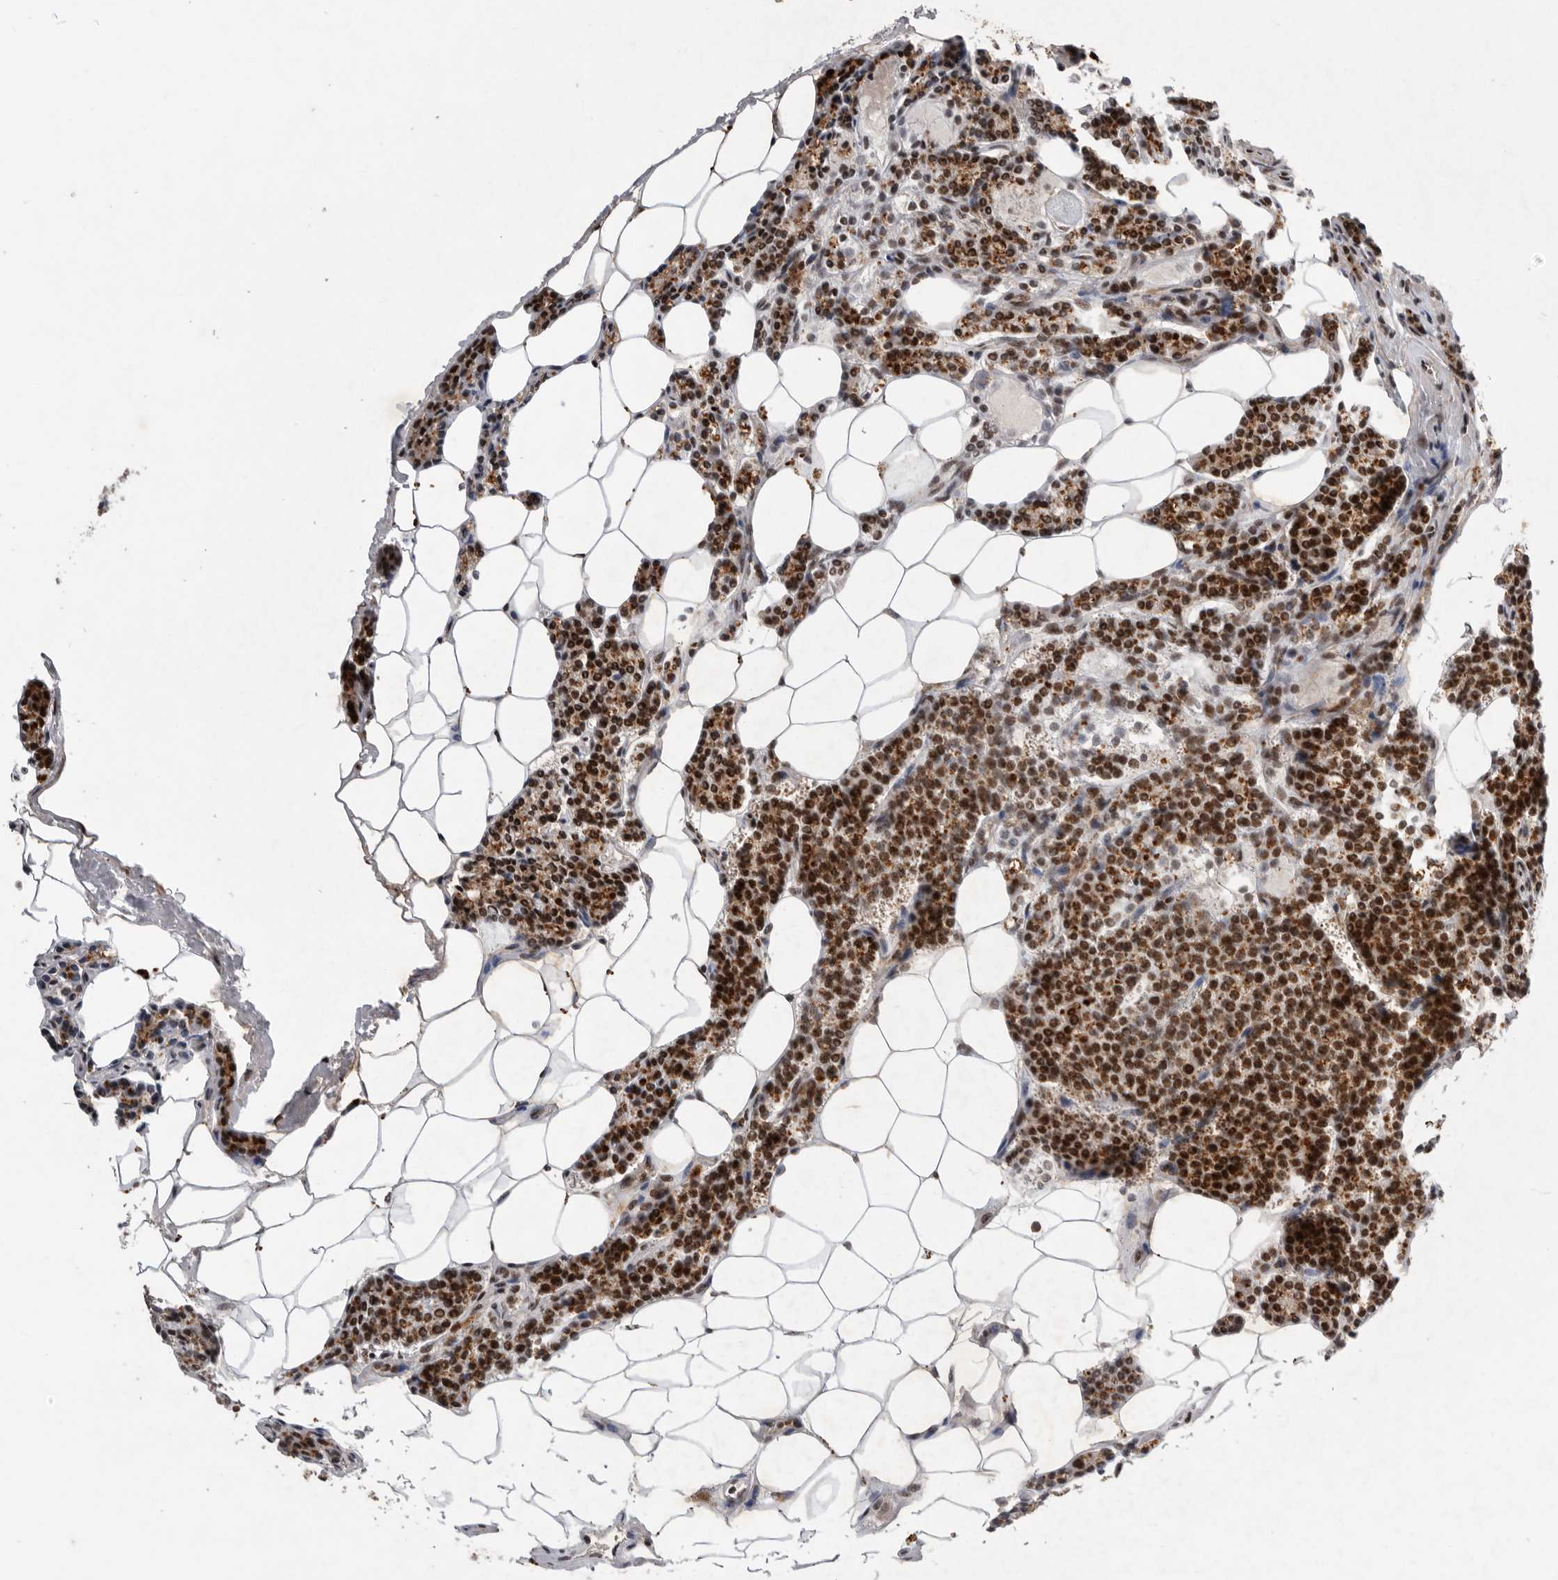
{"staining": {"intensity": "moderate", "quantity": ">75%", "location": "cytoplasmic/membranous,nuclear"}, "tissue": "parathyroid gland", "cell_type": "Glandular cells", "image_type": "normal", "snomed": [{"axis": "morphology", "description": "Normal tissue, NOS"}, {"axis": "topography", "description": "Parathyroid gland"}], "caption": "Immunohistochemistry (IHC) of normal human parathyroid gland displays medium levels of moderate cytoplasmic/membranous,nuclear expression in approximately >75% of glandular cells.", "gene": "FZD3", "patient": {"sex": "male", "age": 83}}